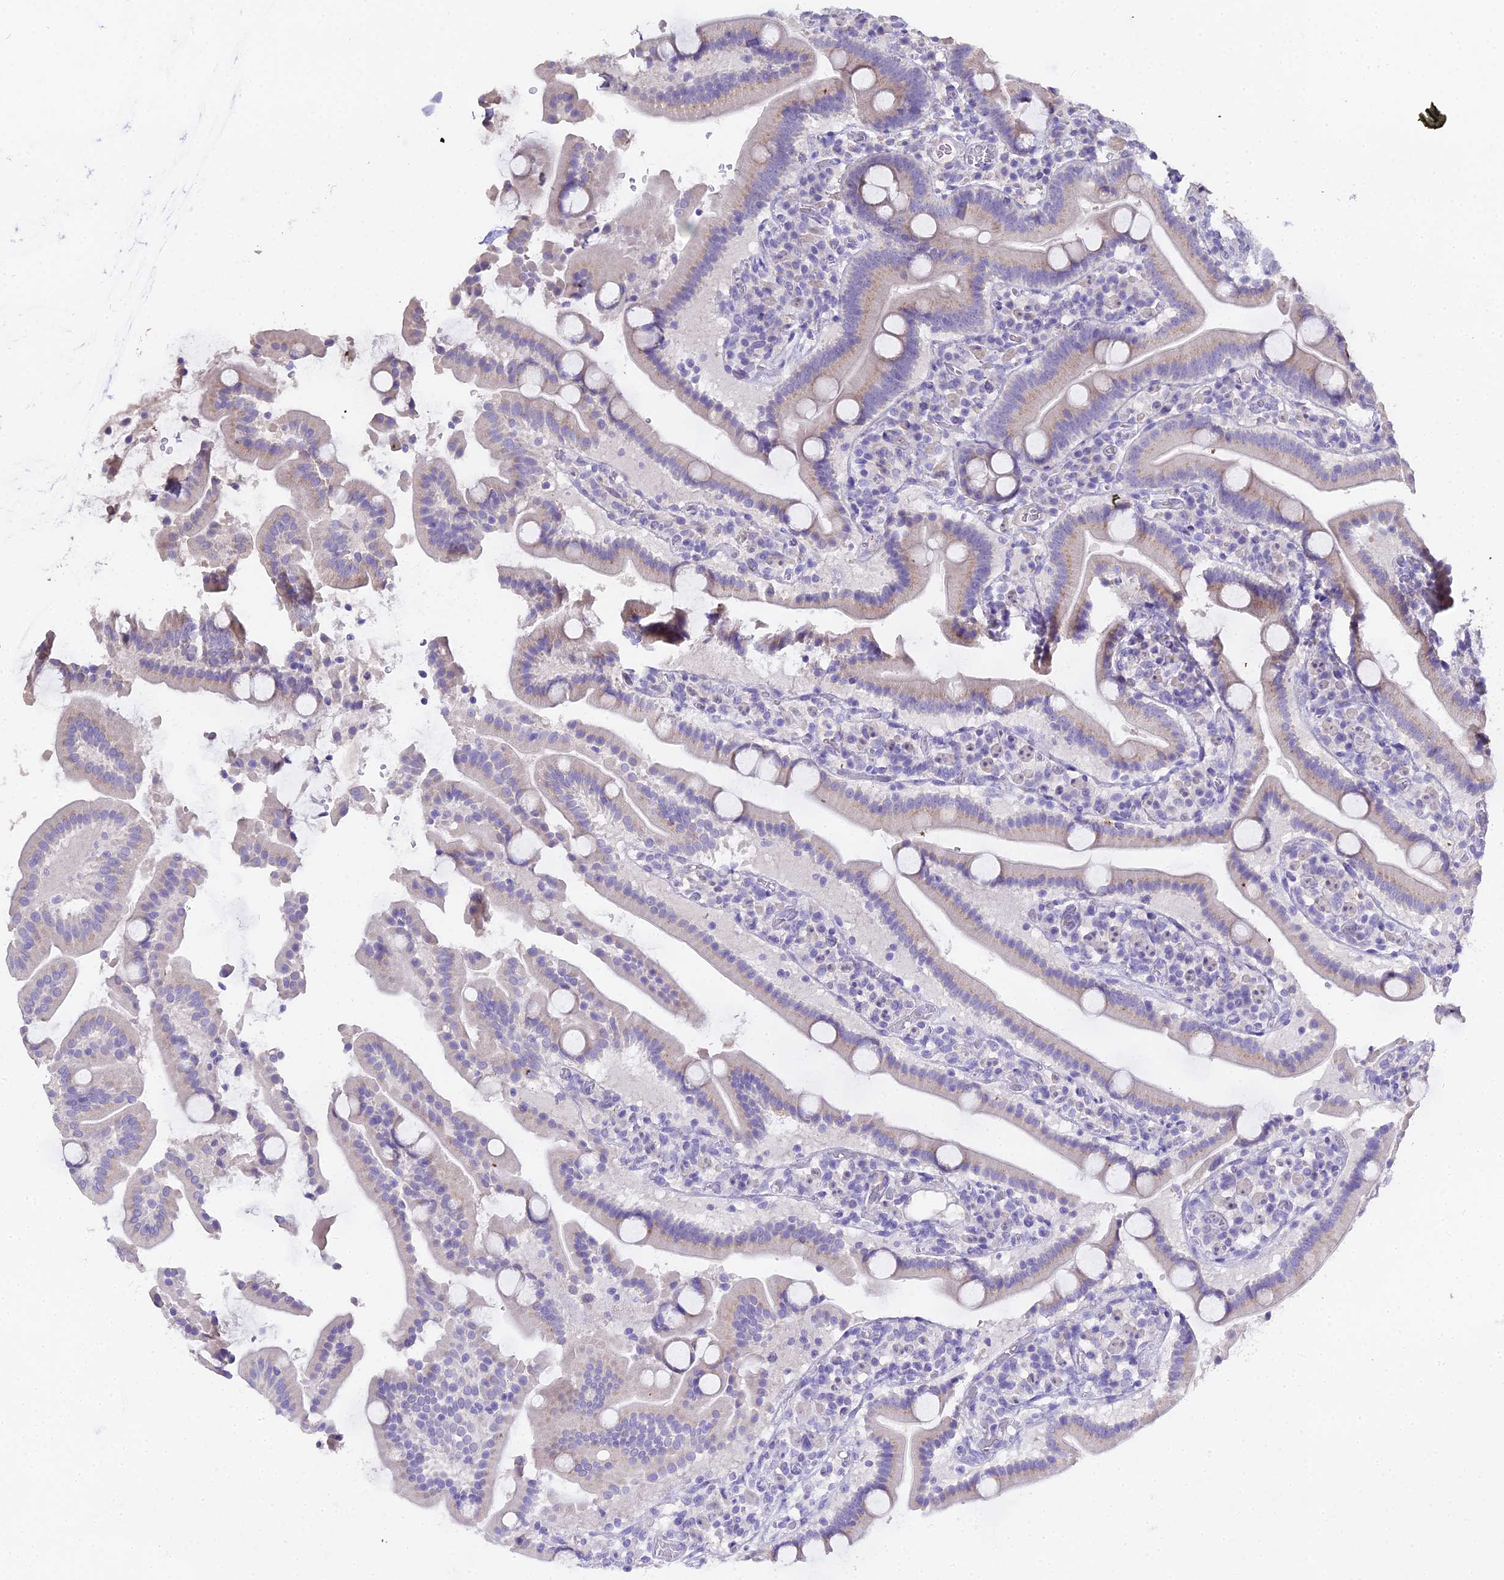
{"staining": {"intensity": "weak", "quantity": "<25%", "location": "cytoplasmic/membranous"}, "tissue": "duodenum", "cell_type": "Glandular cells", "image_type": "normal", "snomed": [{"axis": "morphology", "description": "Normal tissue, NOS"}, {"axis": "topography", "description": "Duodenum"}], "caption": "This is a photomicrograph of immunohistochemistry (IHC) staining of normal duodenum, which shows no expression in glandular cells.", "gene": "GLYAT", "patient": {"sex": "male", "age": 55}}